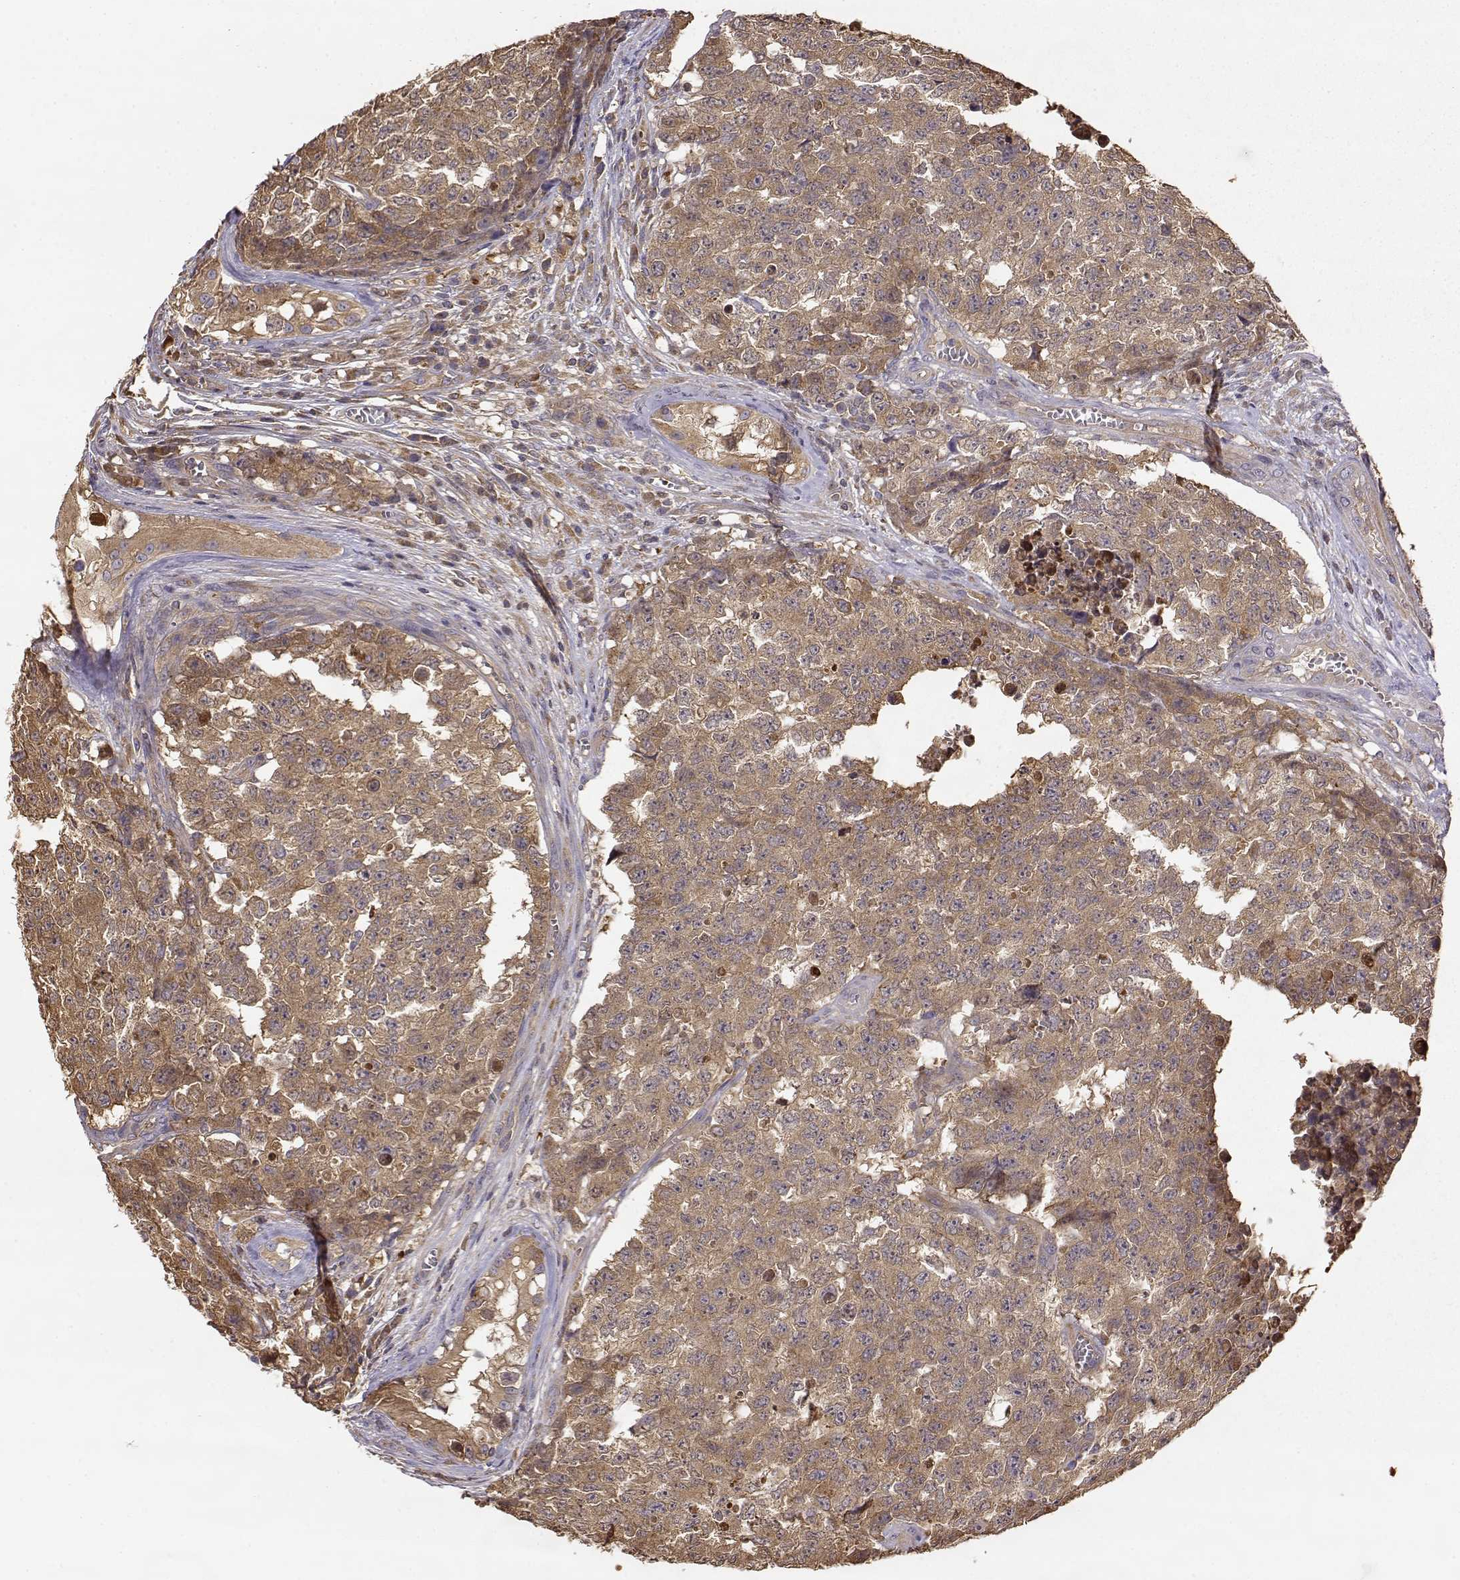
{"staining": {"intensity": "weak", "quantity": ">75%", "location": "cytoplasmic/membranous"}, "tissue": "testis cancer", "cell_type": "Tumor cells", "image_type": "cancer", "snomed": [{"axis": "morphology", "description": "Carcinoma, Embryonal, NOS"}, {"axis": "topography", "description": "Testis"}], "caption": "Protein analysis of testis cancer tissue exhibits weak cytoplasmic/membranous expression in approximately >75% of tumor cells. (DAB (3,3'-diaminobenzidine) IHC with brightfield microscopy, high magnification).", "gene": "CRIM1", "patient": {"sex": "male", "age": 23}}